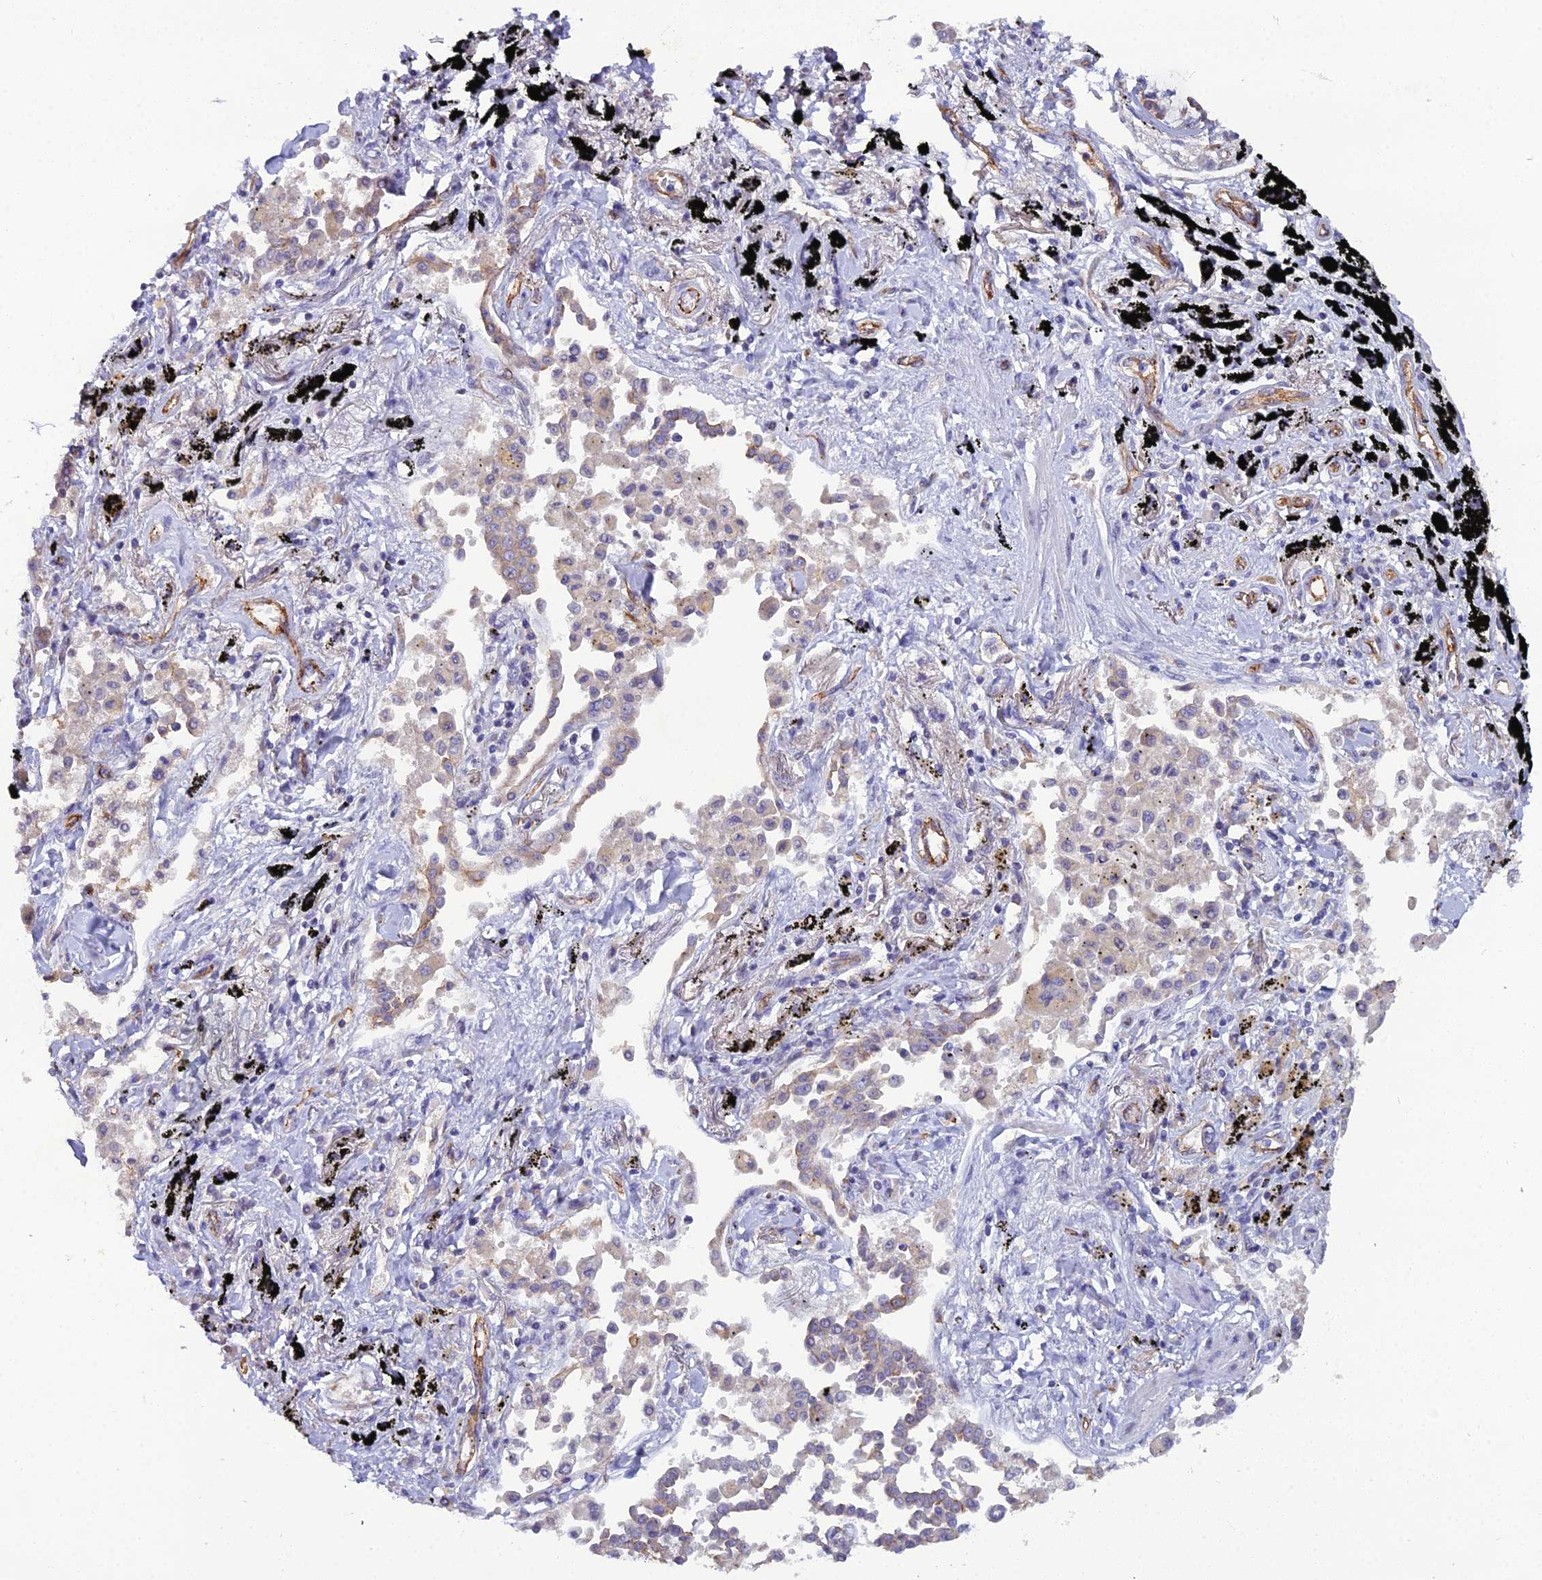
{"staining": {"intensity": "weak", "quantity": "25%-75%", "location": "cytoplasmic/membranous"}, "tissue": "lung cancer", "cell_type": "Tumor cells", "image_type": "cancer", "snomed": [{"axis": "morphology", "description": "Adenocarcinoma, NOS"}, {"axis": "topography", "description": "Lung"}], "caption": "The immunohistochemical stain highlights weak cytoplasmic/membranous expression in tumor cells of adenocarcinoma (lung) tissue.", "gene": "CFAP47", "patient": {"sex": "male", "age": 67}}